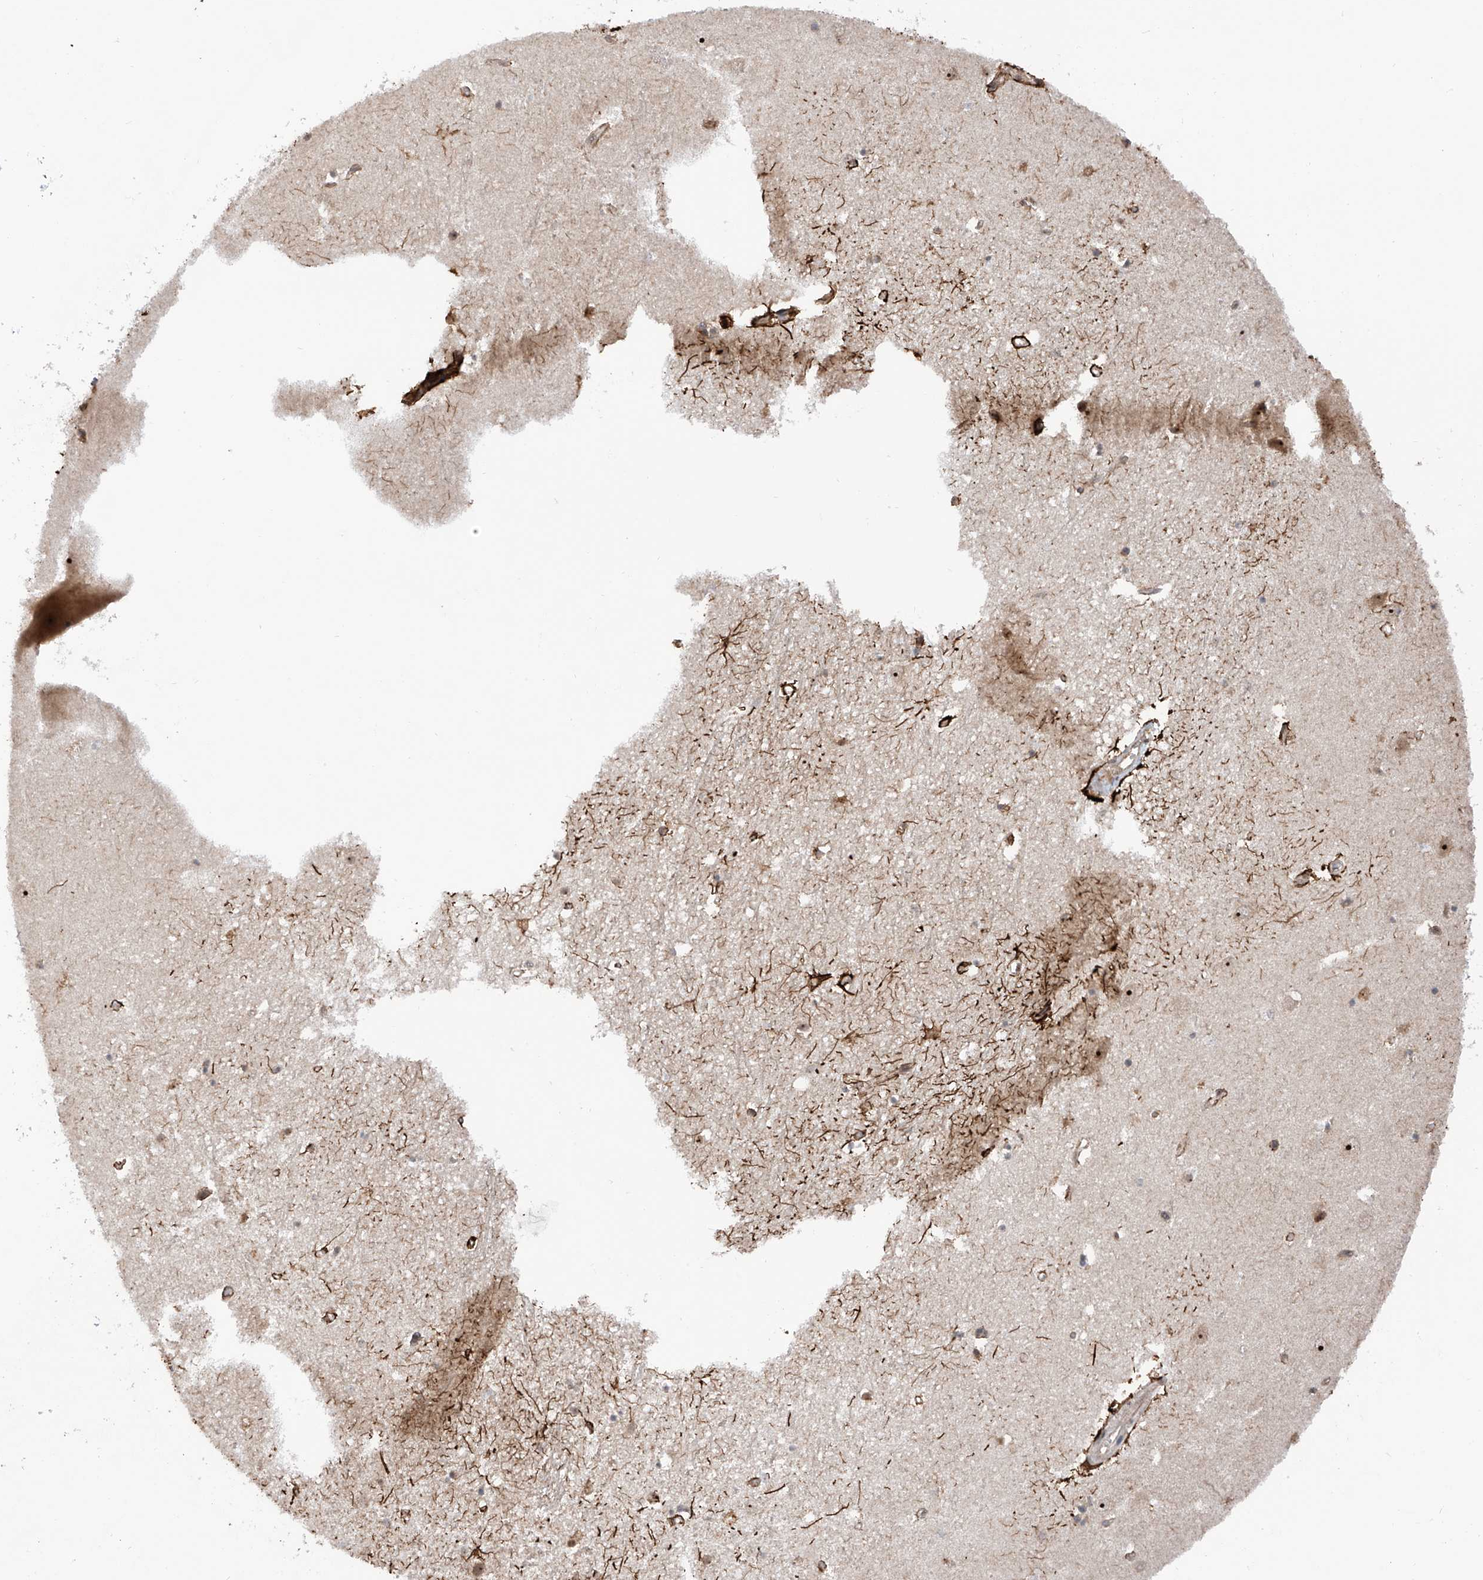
{"staining": {"intensity": "strong", "quantity": "<25%", "location": "cytoplasmic/membranous"}, "tissue": "hippocampus", "cell_type": "Glial cells", "image_type": "normal", "snomed": [{"axis": "morphology", "description": "Normal tissue, NOS"}, {"axis": "topography", "description": "Hippocampus"}], "caption": "Immunohistochemical staining of unremarkable hippocampus demonstrates strong cytoplasmic/membranous protein staining in about <25% of glial cells.", "gene": "C1orf131", "patient": {"sex": "female", "age": 64}}